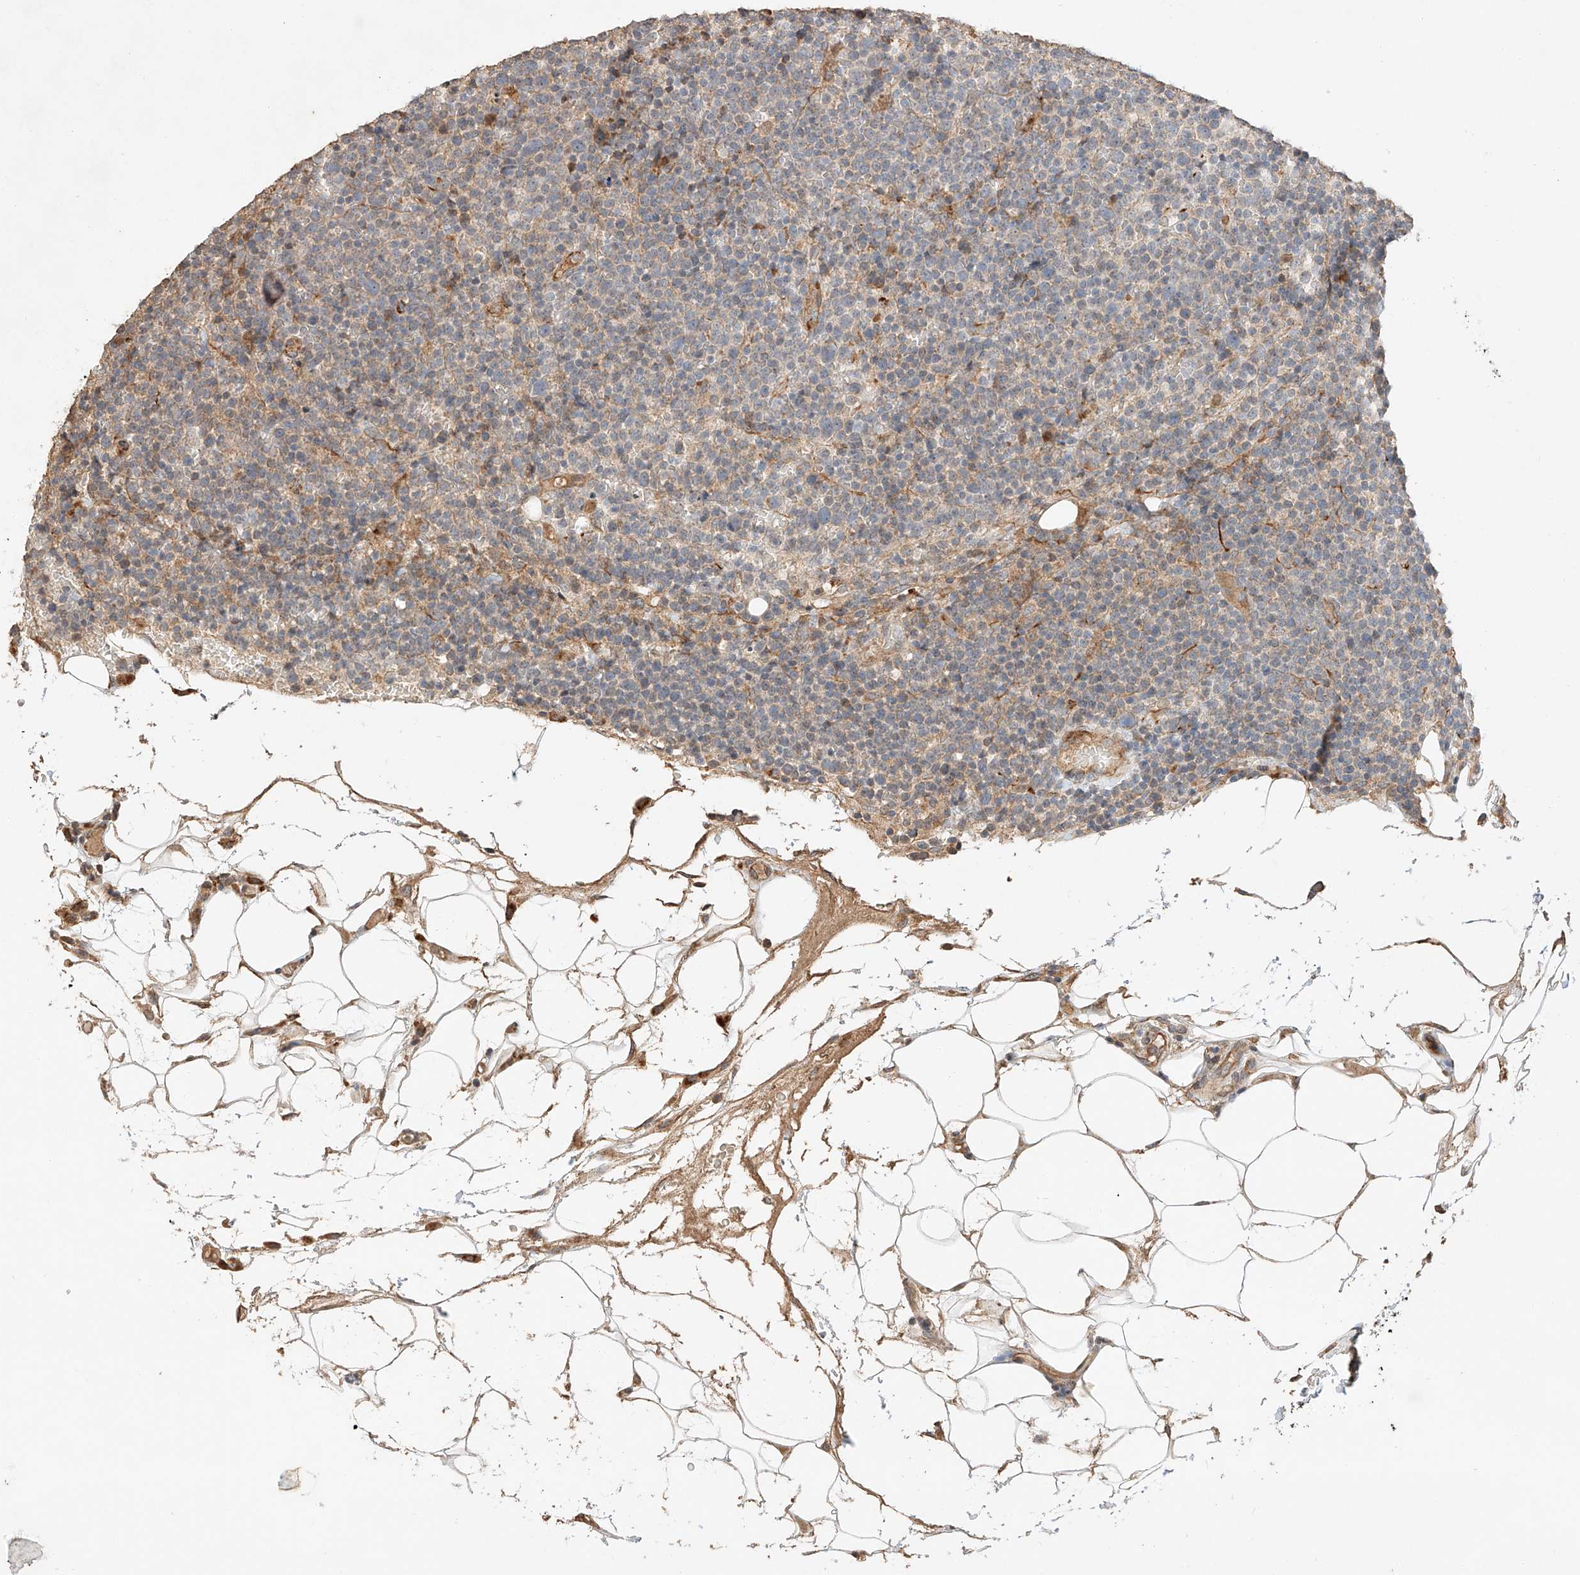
{"staining": {"intensity": "negative", "quantity": "none", "location": "none"}, "tissue": "lymphoma", "cell_type": "Tumor cells", "image_type": "cancer", "snomed": [{"axis": "morphology", "description": "Malignant lymphoma, non-Hodgkin's type, High grade"}, {"axis": "topography", "description": "Lymph node"}], "caption": "Image shows no protein positivity in tumor cells of malignant lymphoma, non-Hodgkin's type (high-grade) tissue.", "gene": "SUSD6", "patient": {"sex": "male", "age": 61}}